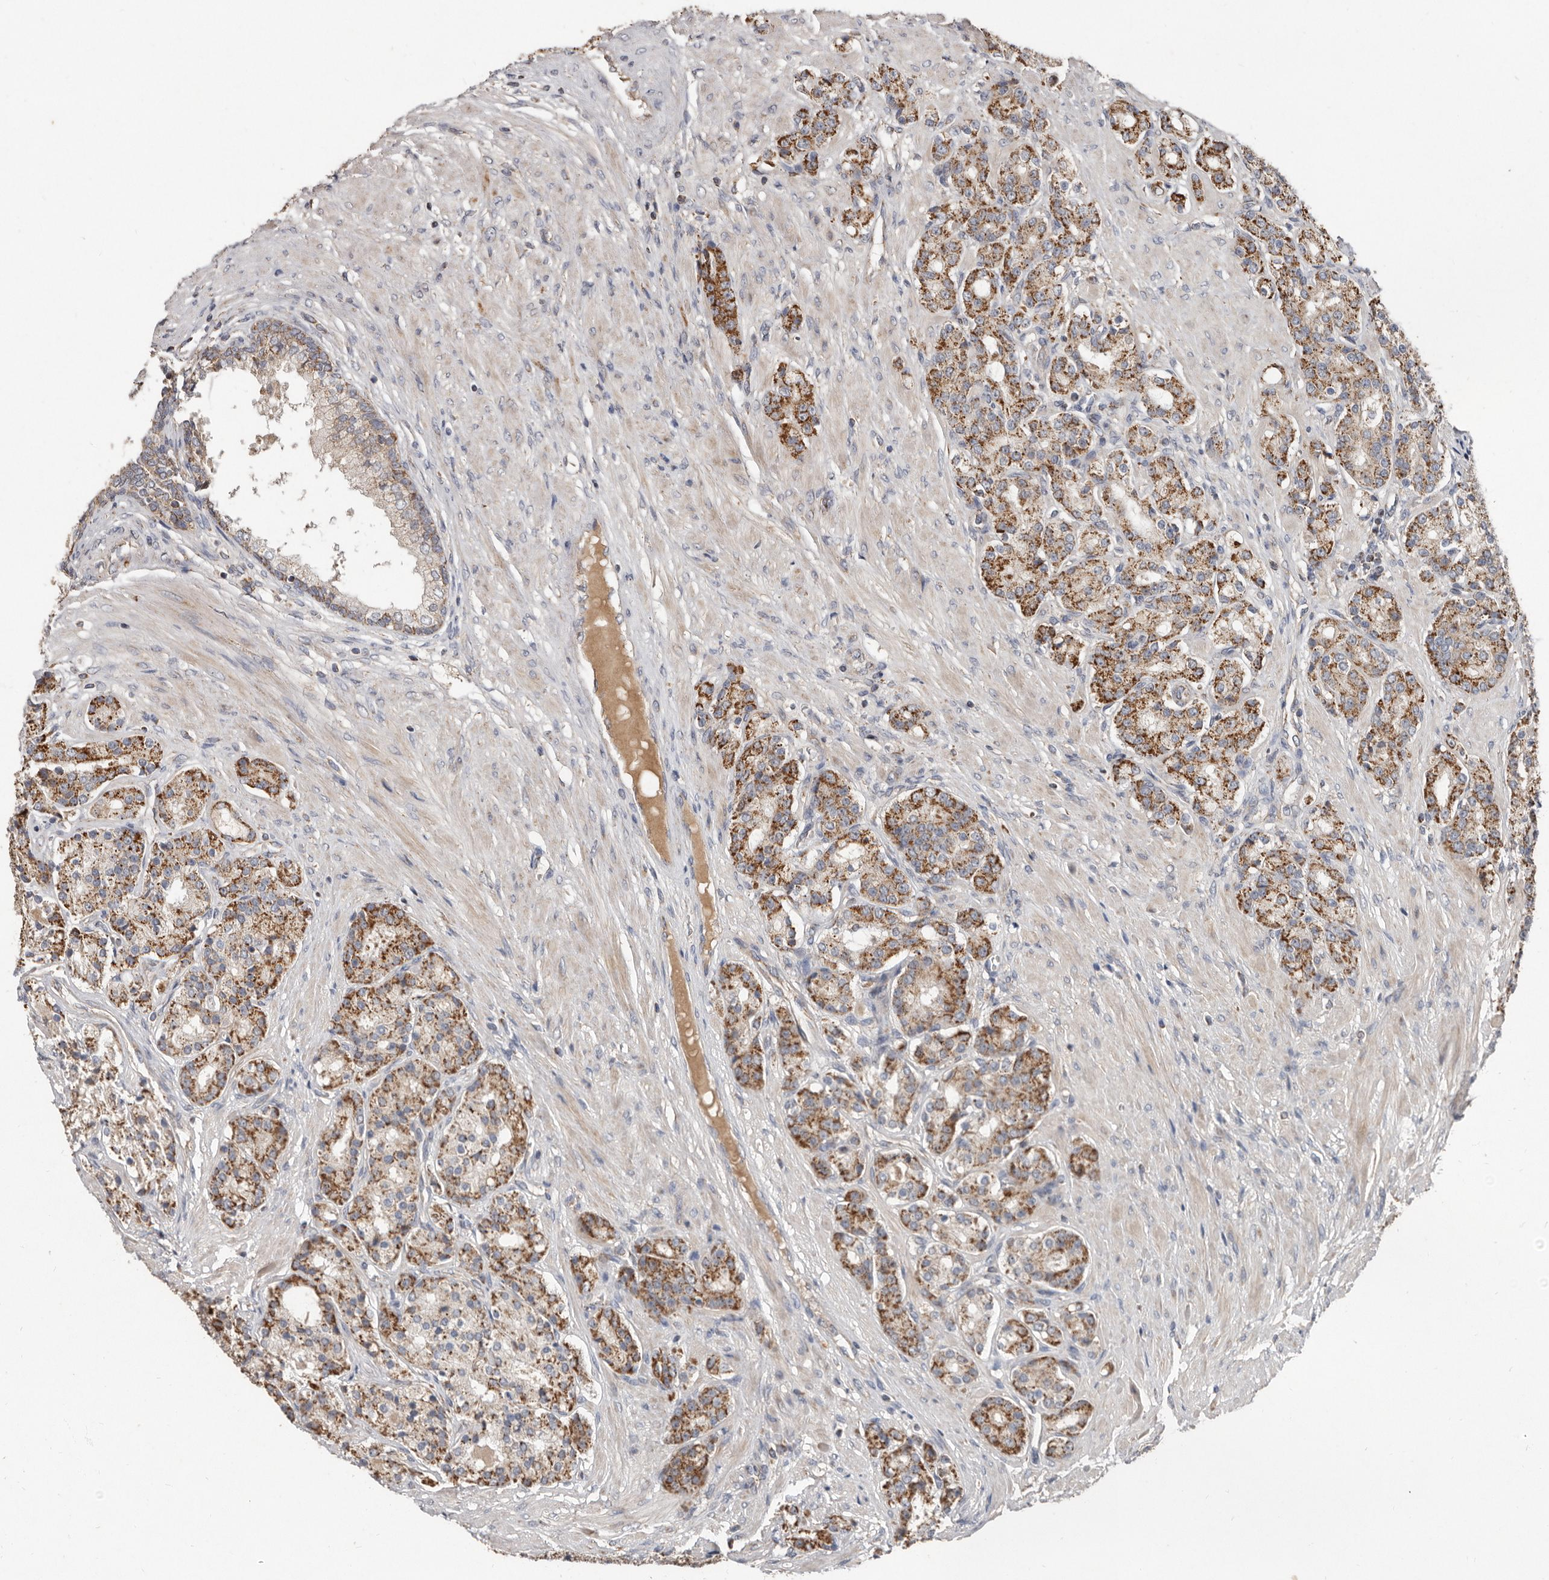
{"staining": {"intensity": "moderate", "quantity": ">75%", "location": "cytoplasmic/membranous"}, "tissue": "prostate cancer", "cell_type": "Tumor cells", "image_type": "cancer", "snomed": [{"axis": "morphology", "description": "Adenocarcinoma, High grade"}, {"axis": "topography", "description": "Prostate"}], "caption": "DAB immunohistochemical staining of human prostate cancer (adenocarcinoma (high-grade)) reveals moderate cytoplasmic/membranous protein staining in approximately >75% of tumor cells.", "gene": "KIF26B", "patient": {"sex": "male", "age": 60}}